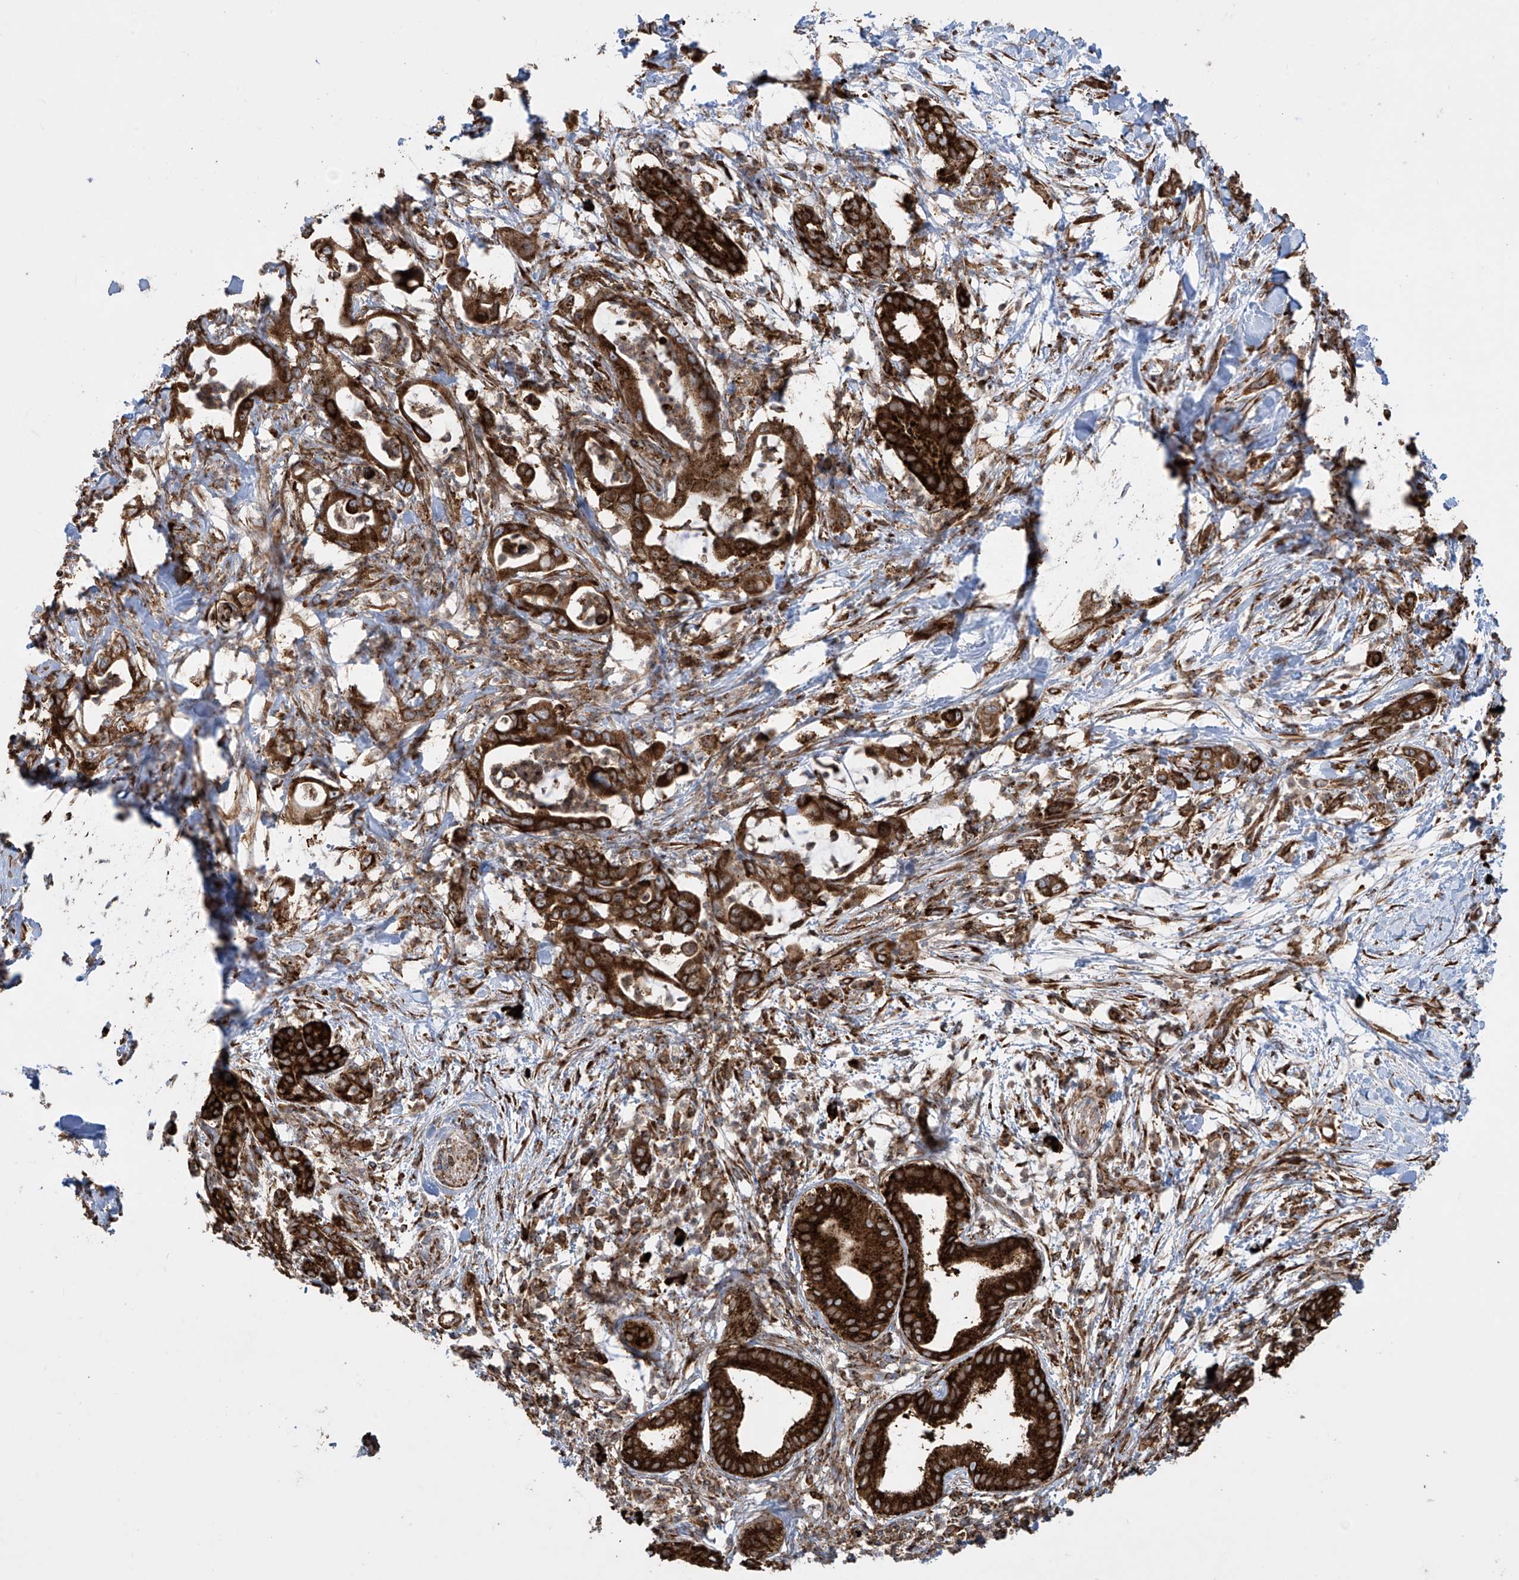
{"staining": {"intensity": "strong", "quantity": ">75%", "location": "cytoplasmic/membranous"}, "tissue": "pancreatic cancer", "cell_type": "Tumor cells", "image_type": "cancer", "snomed": [{"axis": "morphology", "description": "Adenocarcinoma, NOS"}, {"axis": "topography", "description": "Pancreas"}], "caption": "Tumor cells demonstrate high levels of strong cytoplasmic/membranous expression in approximately >75% of cells in pancreatic cancer. (DAB (3,3'-diaminobenzidine) IHC with brightfield microscopy, high magnification).", "gene": "MX1", "patient": {"sex": "female", "age": 55}}